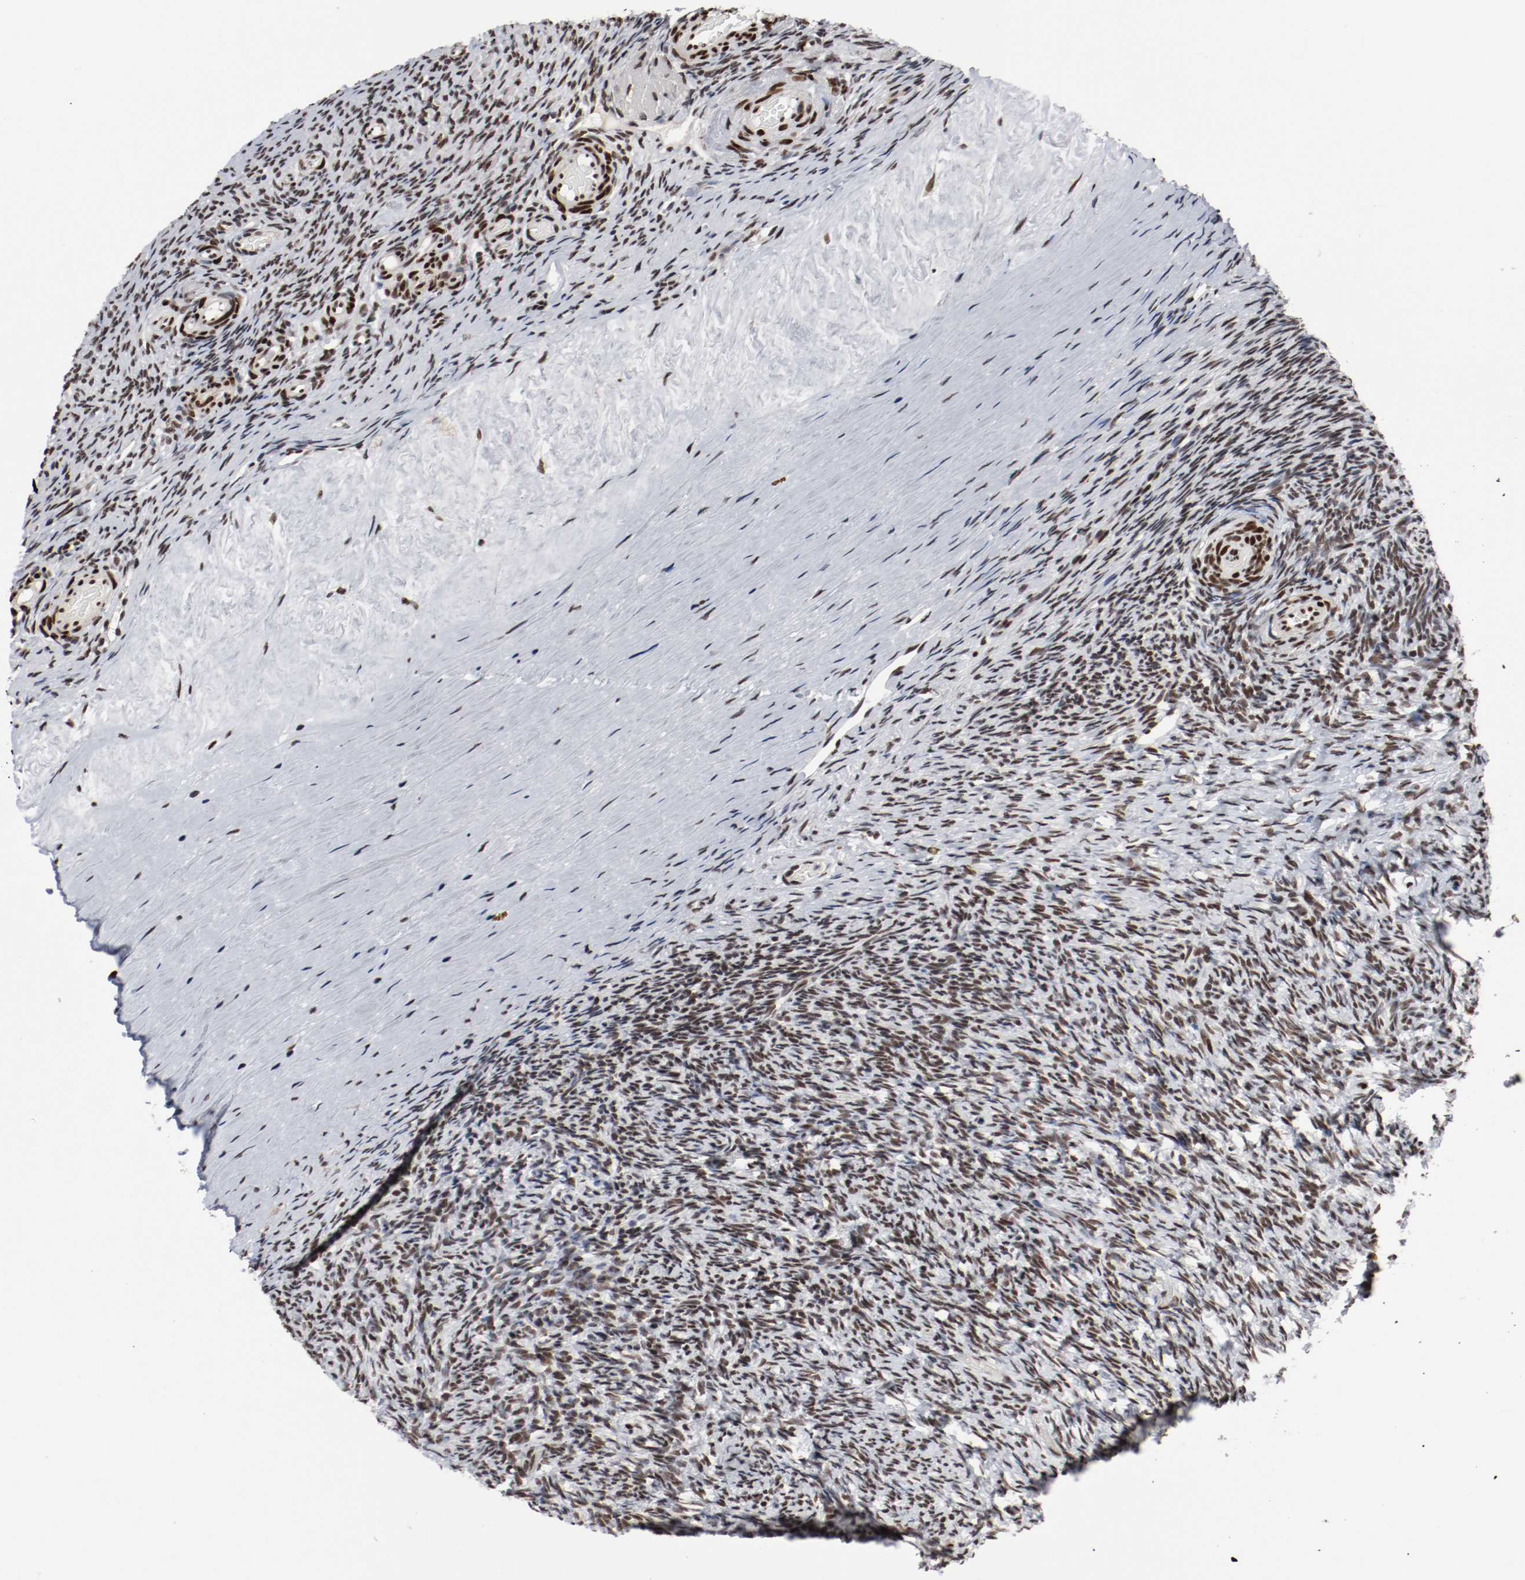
{"staining": {"intensity": "strong", "quantity": ">75%", "location": "nuclear"}, "tissue": "ovary", "cell_type": "Ovarian stroma cells", "image_type": "normal", "snomed": [{"axis": "morphology", "description": "Normal tissue, NOS"}, {"axis": "topography", "description": "Ovary"}], "caption": "This image displays IHC staining of benign ovary, with high strong nuclear staining in approximately >75% of ovarian stroma cells.", "gene": "MEF2D", "patient": {"sex": "female", "age": 60}}